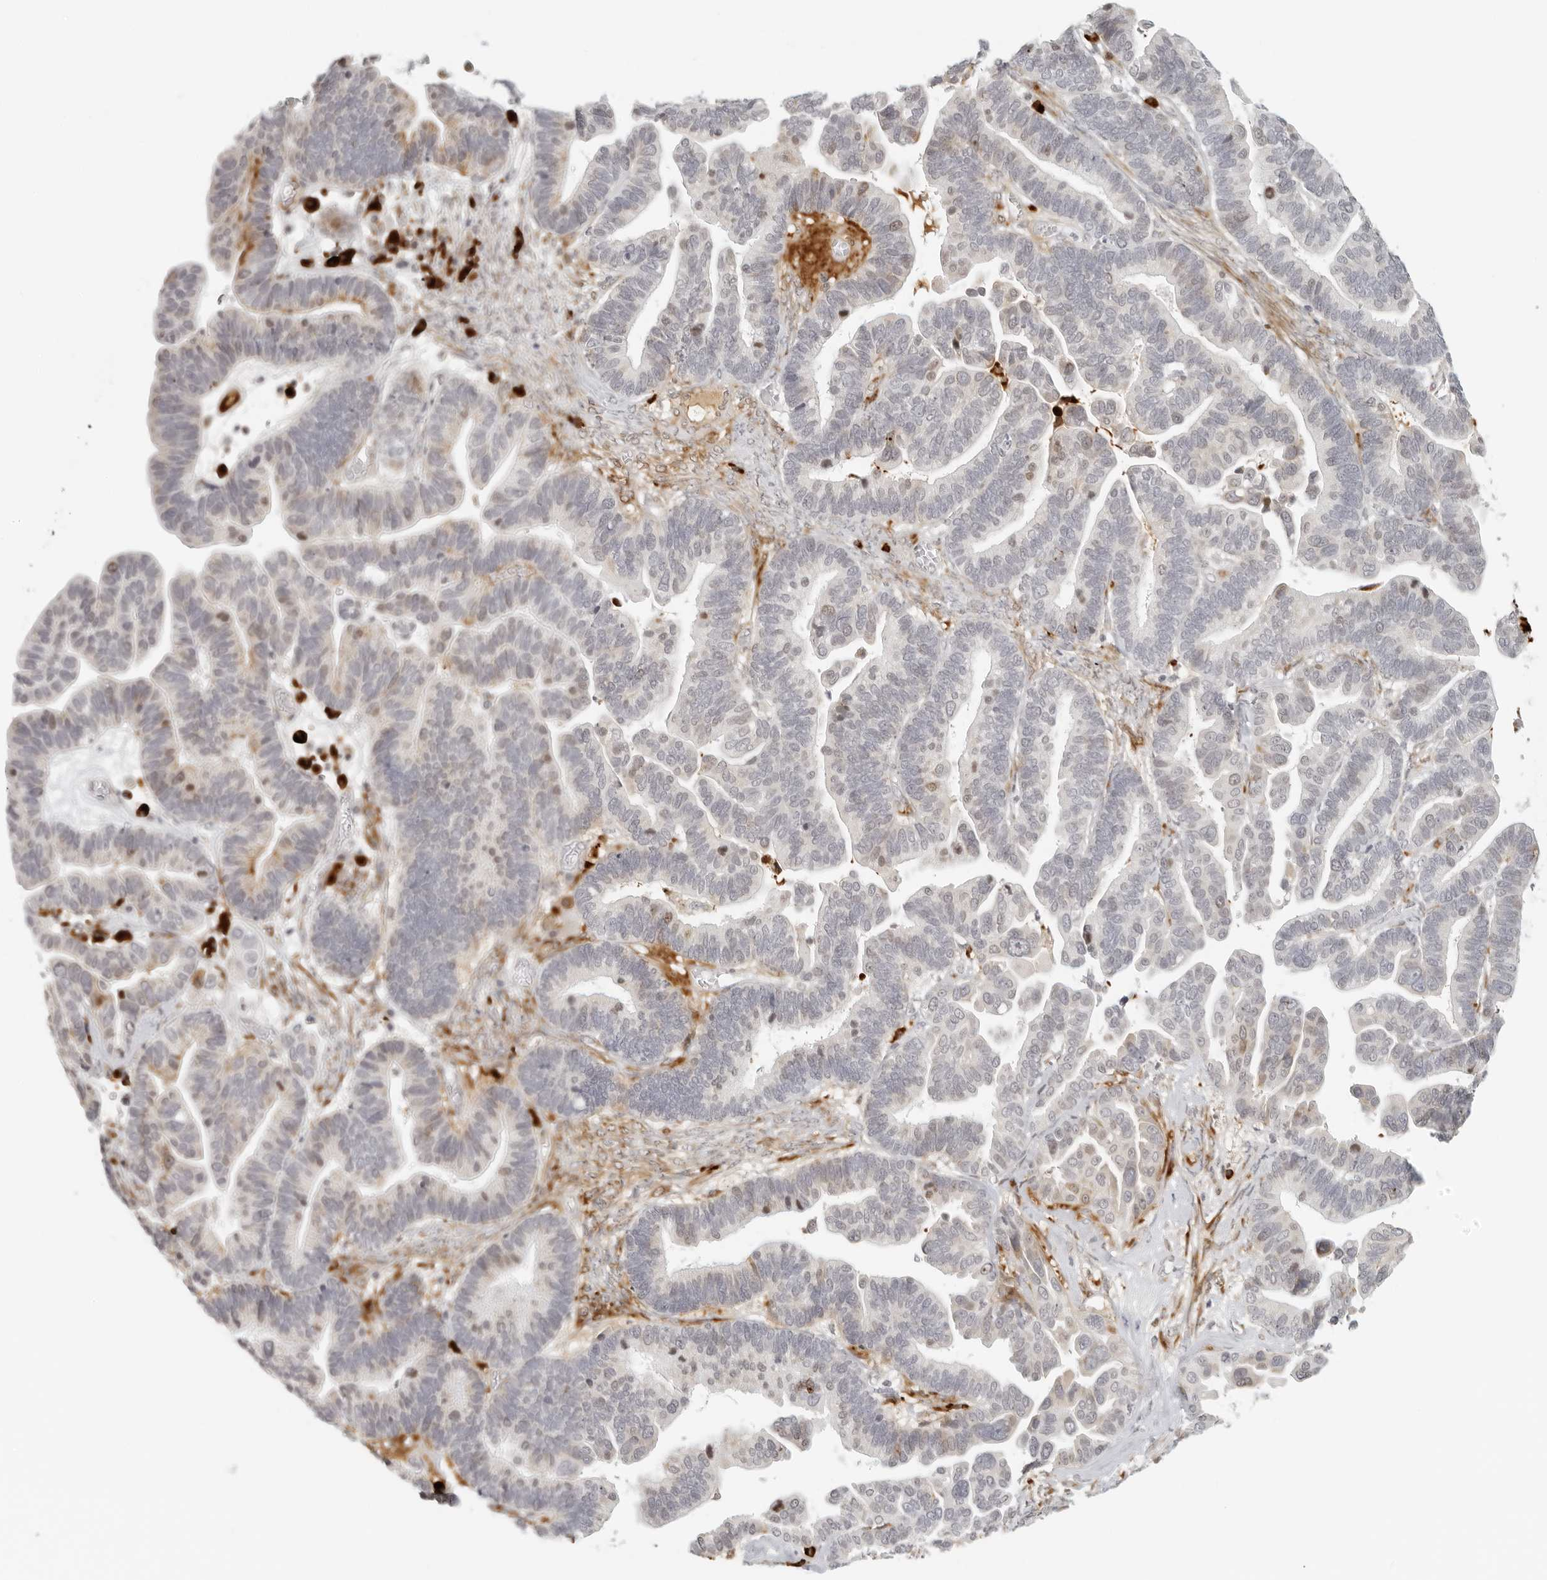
{"staining": {"intensity": "moderate", "quantity": "<25%", "location": "nuclear"}, "tissue": "ovarian cancer", "cell_type": "Tumor cells", "image_type": "cancer", "snomed": [{"axis": "morphology", "description": "Cystadenocarcinoma, serous, NOS"}, {"axis": "topography", "description": "Ovary"}], "caption": "Ovarian cancer stained with a protein marker displays moderate staining in tumor cells.", "gene": "ZNF678", "patient": {"sex": "female", "age": 56}}